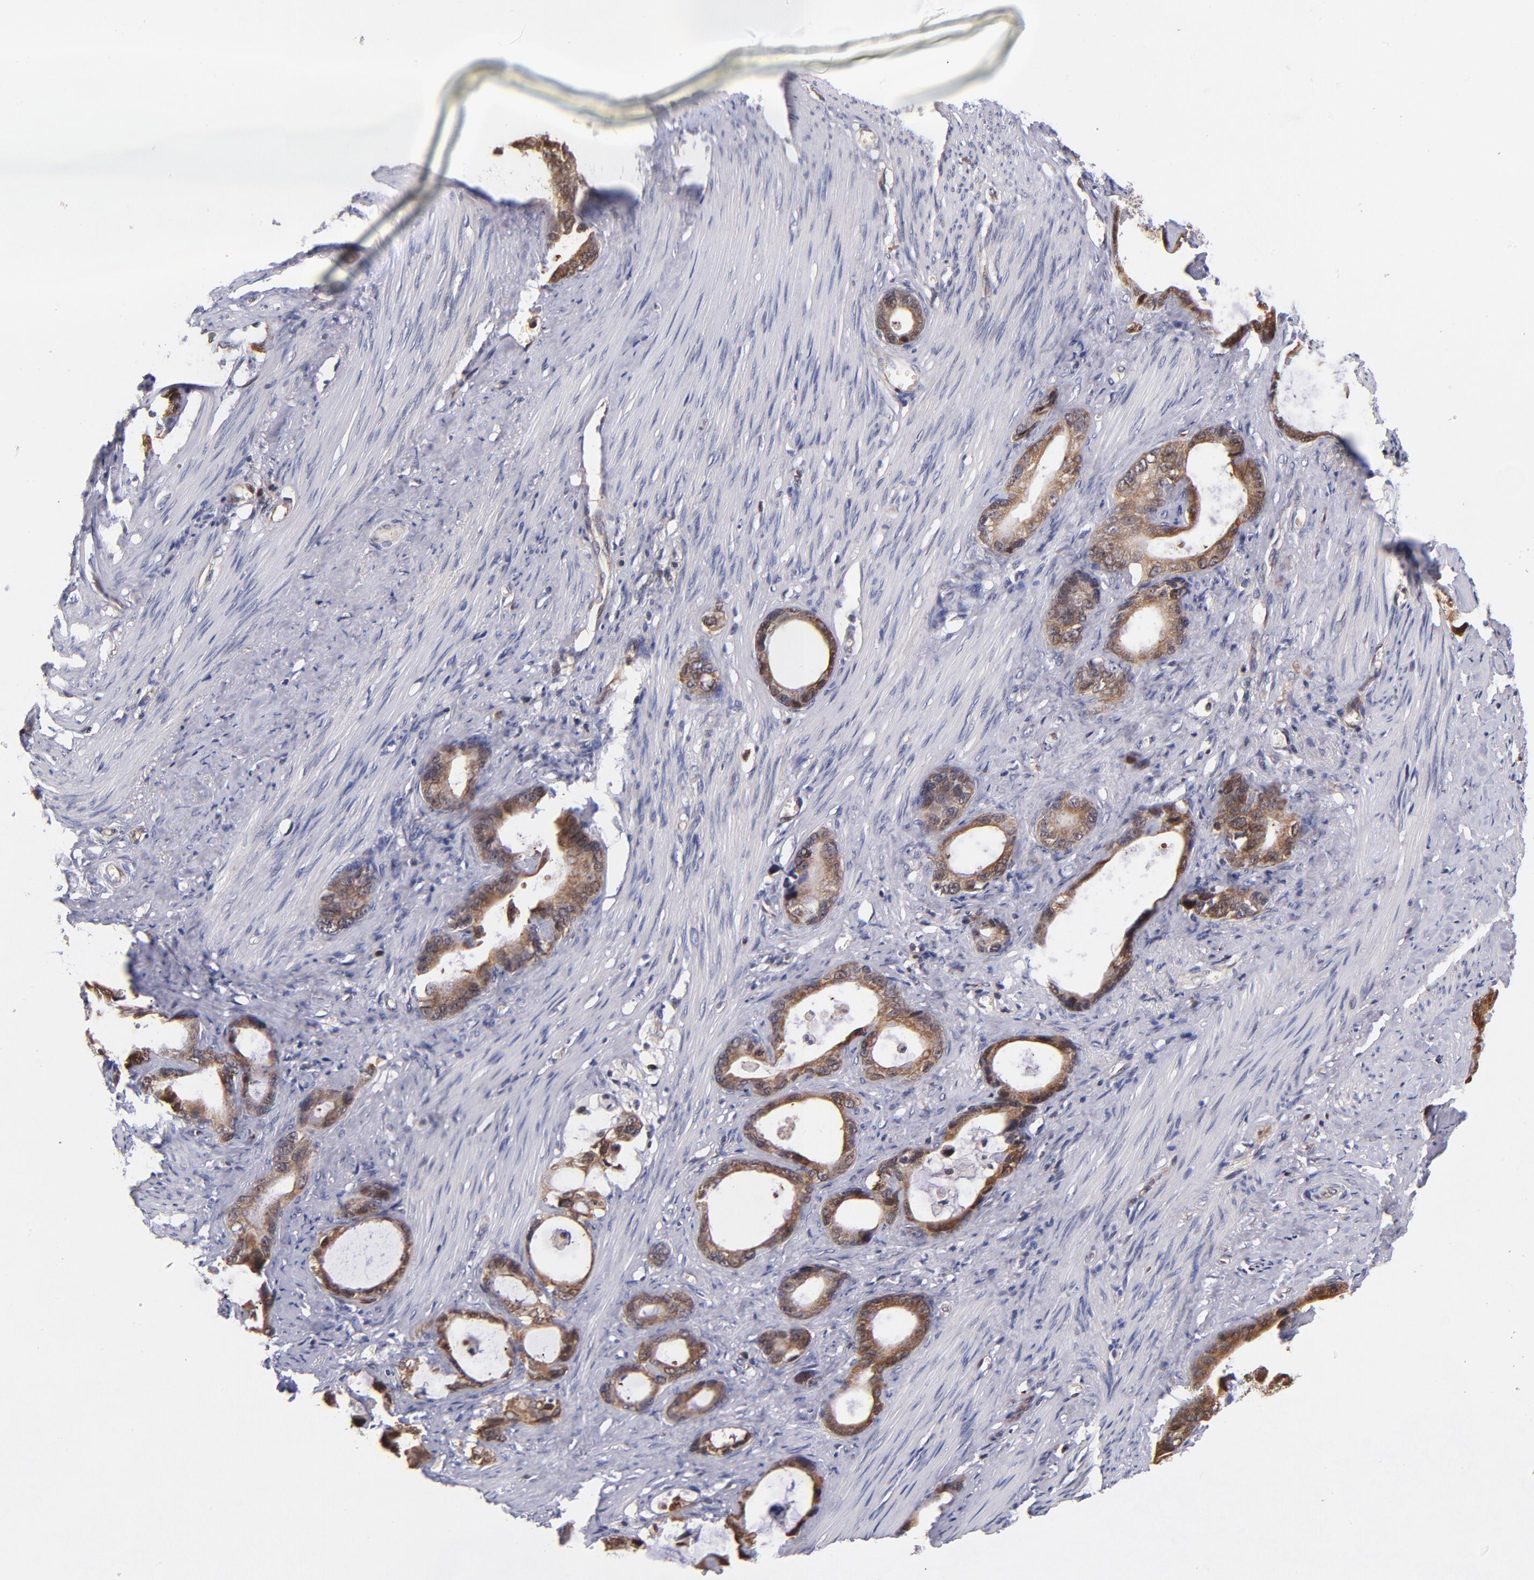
{"staining": {"intensity": "strong", "quantity": ">75%", "location": "cytoplasmic/membranous,nuclear"}, "tissue": "stomach cancer", "cell_type": "Tumor cells", "image_type": "cancer", "snomed": [{"axis": "morphology", "description": "Adenocarcinoma, NOS"}, {"axis": "topography", "description": "Stomach"}], "caption": "Immunohistochemistry (DAB) staining of human stomach adenocarcinoma demonstrates strong cytoplasmic/membranous and nuclear protein staining in about >75% of tumor cells. The protein of interest is stained brown, and the nuclei are stained in blue (DAB (3,3'-diaminobenzidine) IHC with brightfield microscopy, high magnification).", "gene": "YWHAB", "patient": {"sex": "female", "age": 75}}